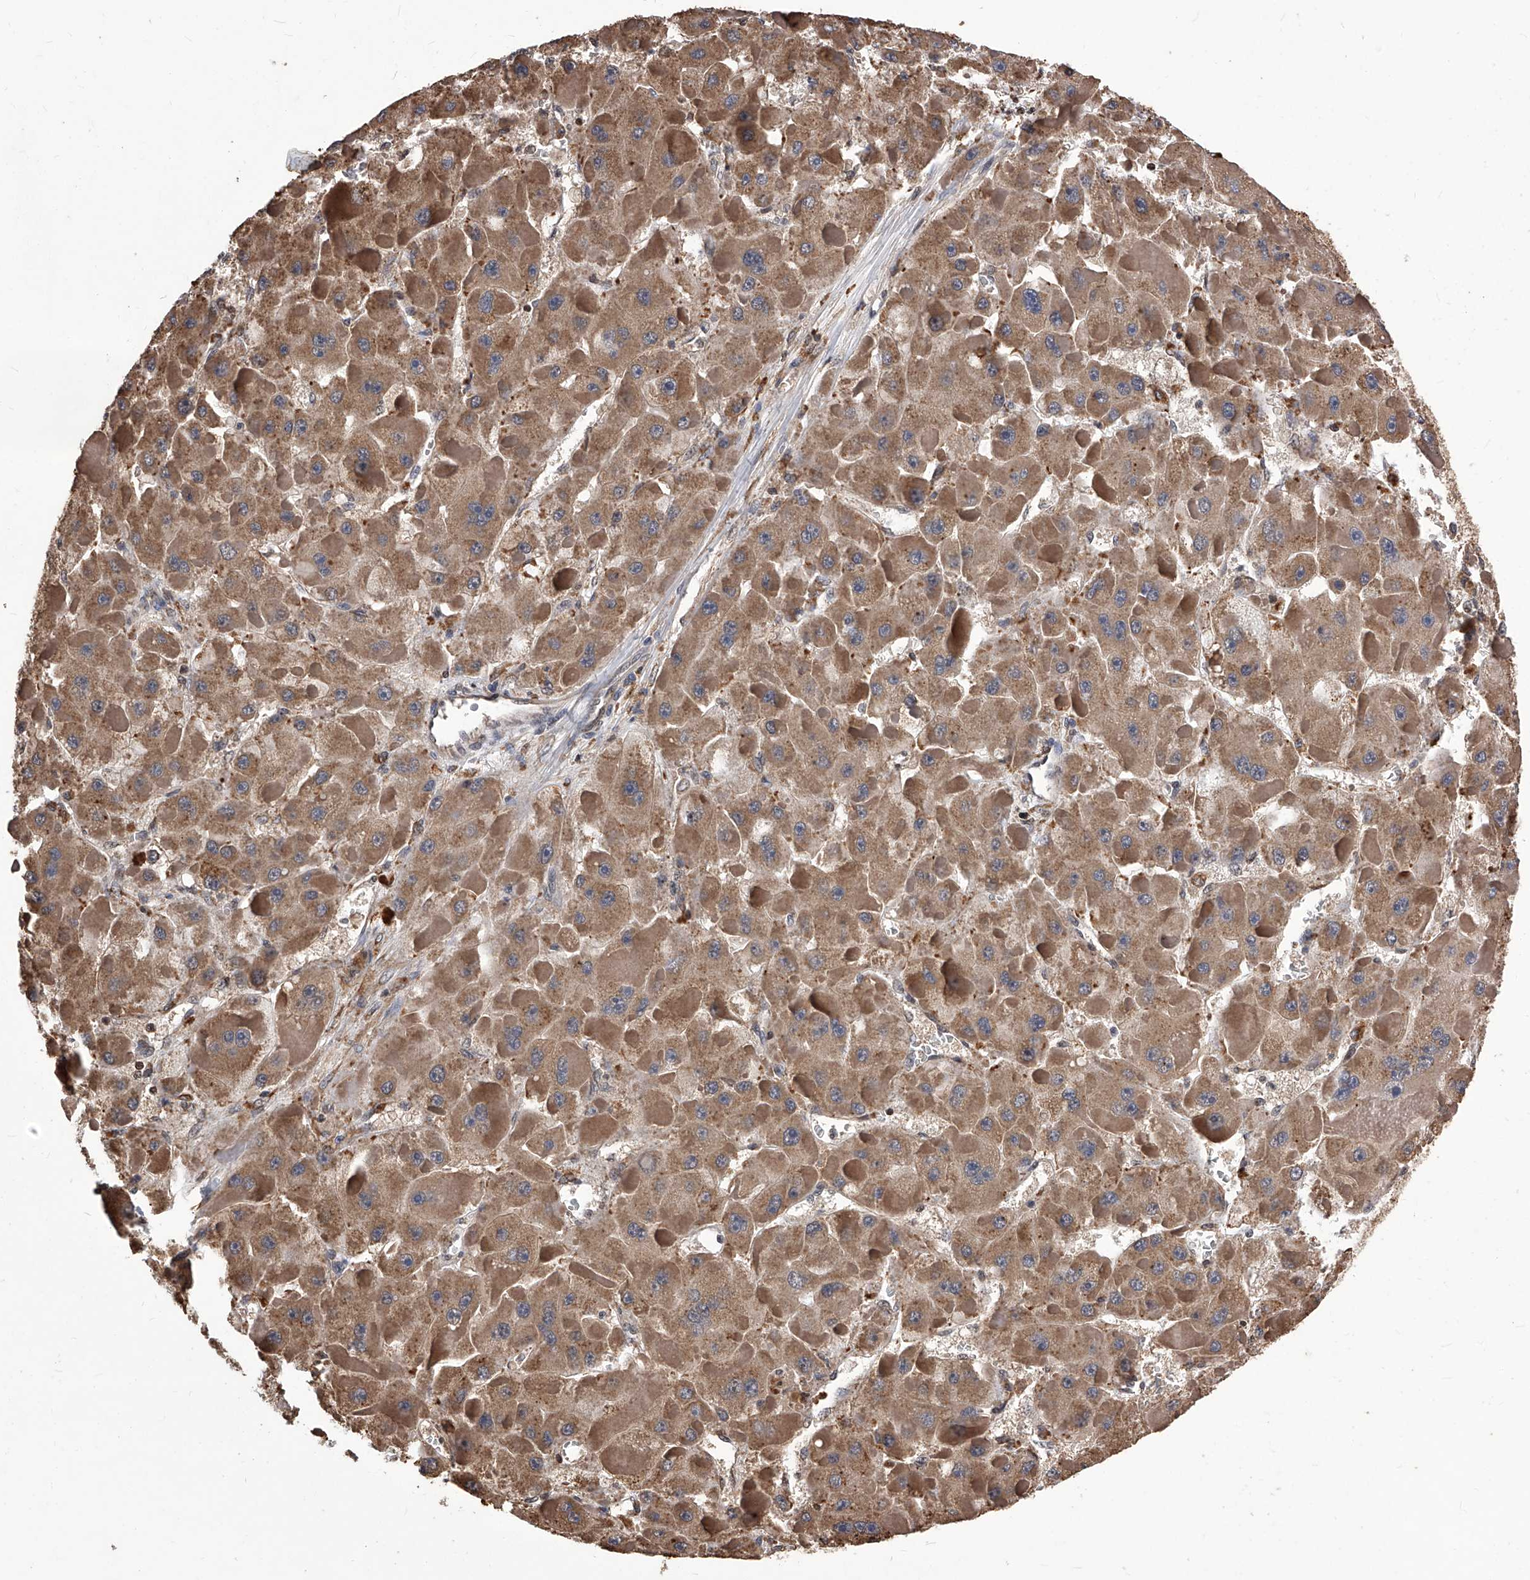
{"staining": {"intensity": "moderate", "quantity": ">75%", "location": "cytoplasmic/membranous"}, "tissue": "liver cancer", "cell_type": "Tumor cells", "image_type": "cancer", "snomed": [{"axis": "morphology", "description": "Carcinoma, Hepatocellular, NOS"}, {"axis": "topography", "description": "Liver"}], "caption": "DAB immunohistochemical staining of liver cancer (hepatocellular carcinoma) displays moderate cytoplasmic/membranous protein staining in approximately >75% of tumor cells.", "gene": "ID1", "patient": {"sex": "female", "age": 73}}